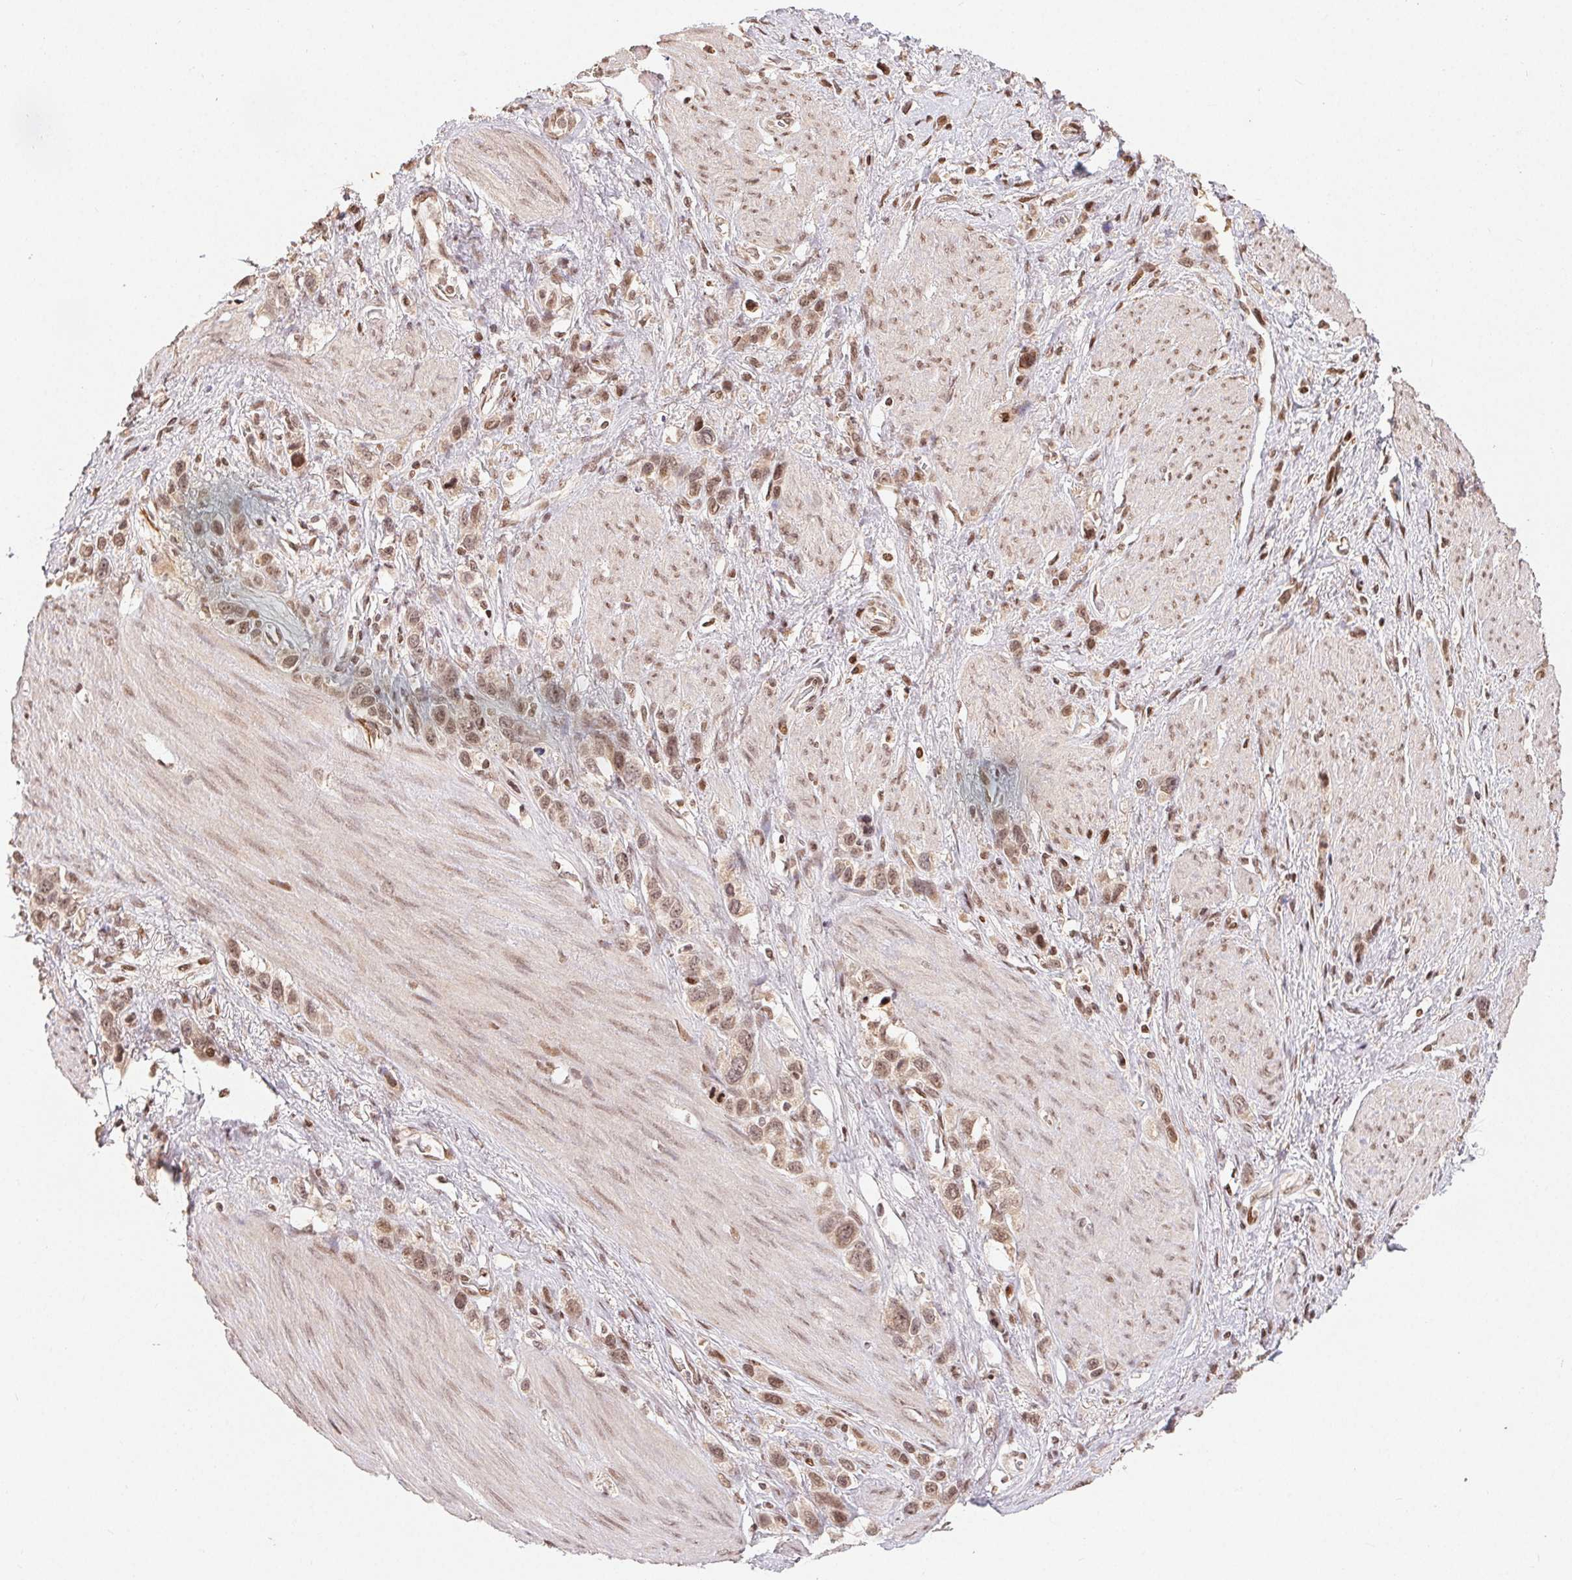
{"staining": {"intensity": "moderate", "quantity": ">75%", "location": "nuclear"}, "tissue": "stomach cancer", "cell_type": "Tumor cells", "image_type": "cancer", "snomed": [{"axis": "morphology", "description": "Adenocarcinoma, NOS"}, {"axis": "topography", "description": "Stomach"}], "caption": "Human stomach cancer (adenocarcinoma) stained with a brown dye demonstrates moderate nuclear positive staining in about >75% of tumor cells.", "gene": "MAPKAPK2", "patient": {"sex": "female", "age": 65}}